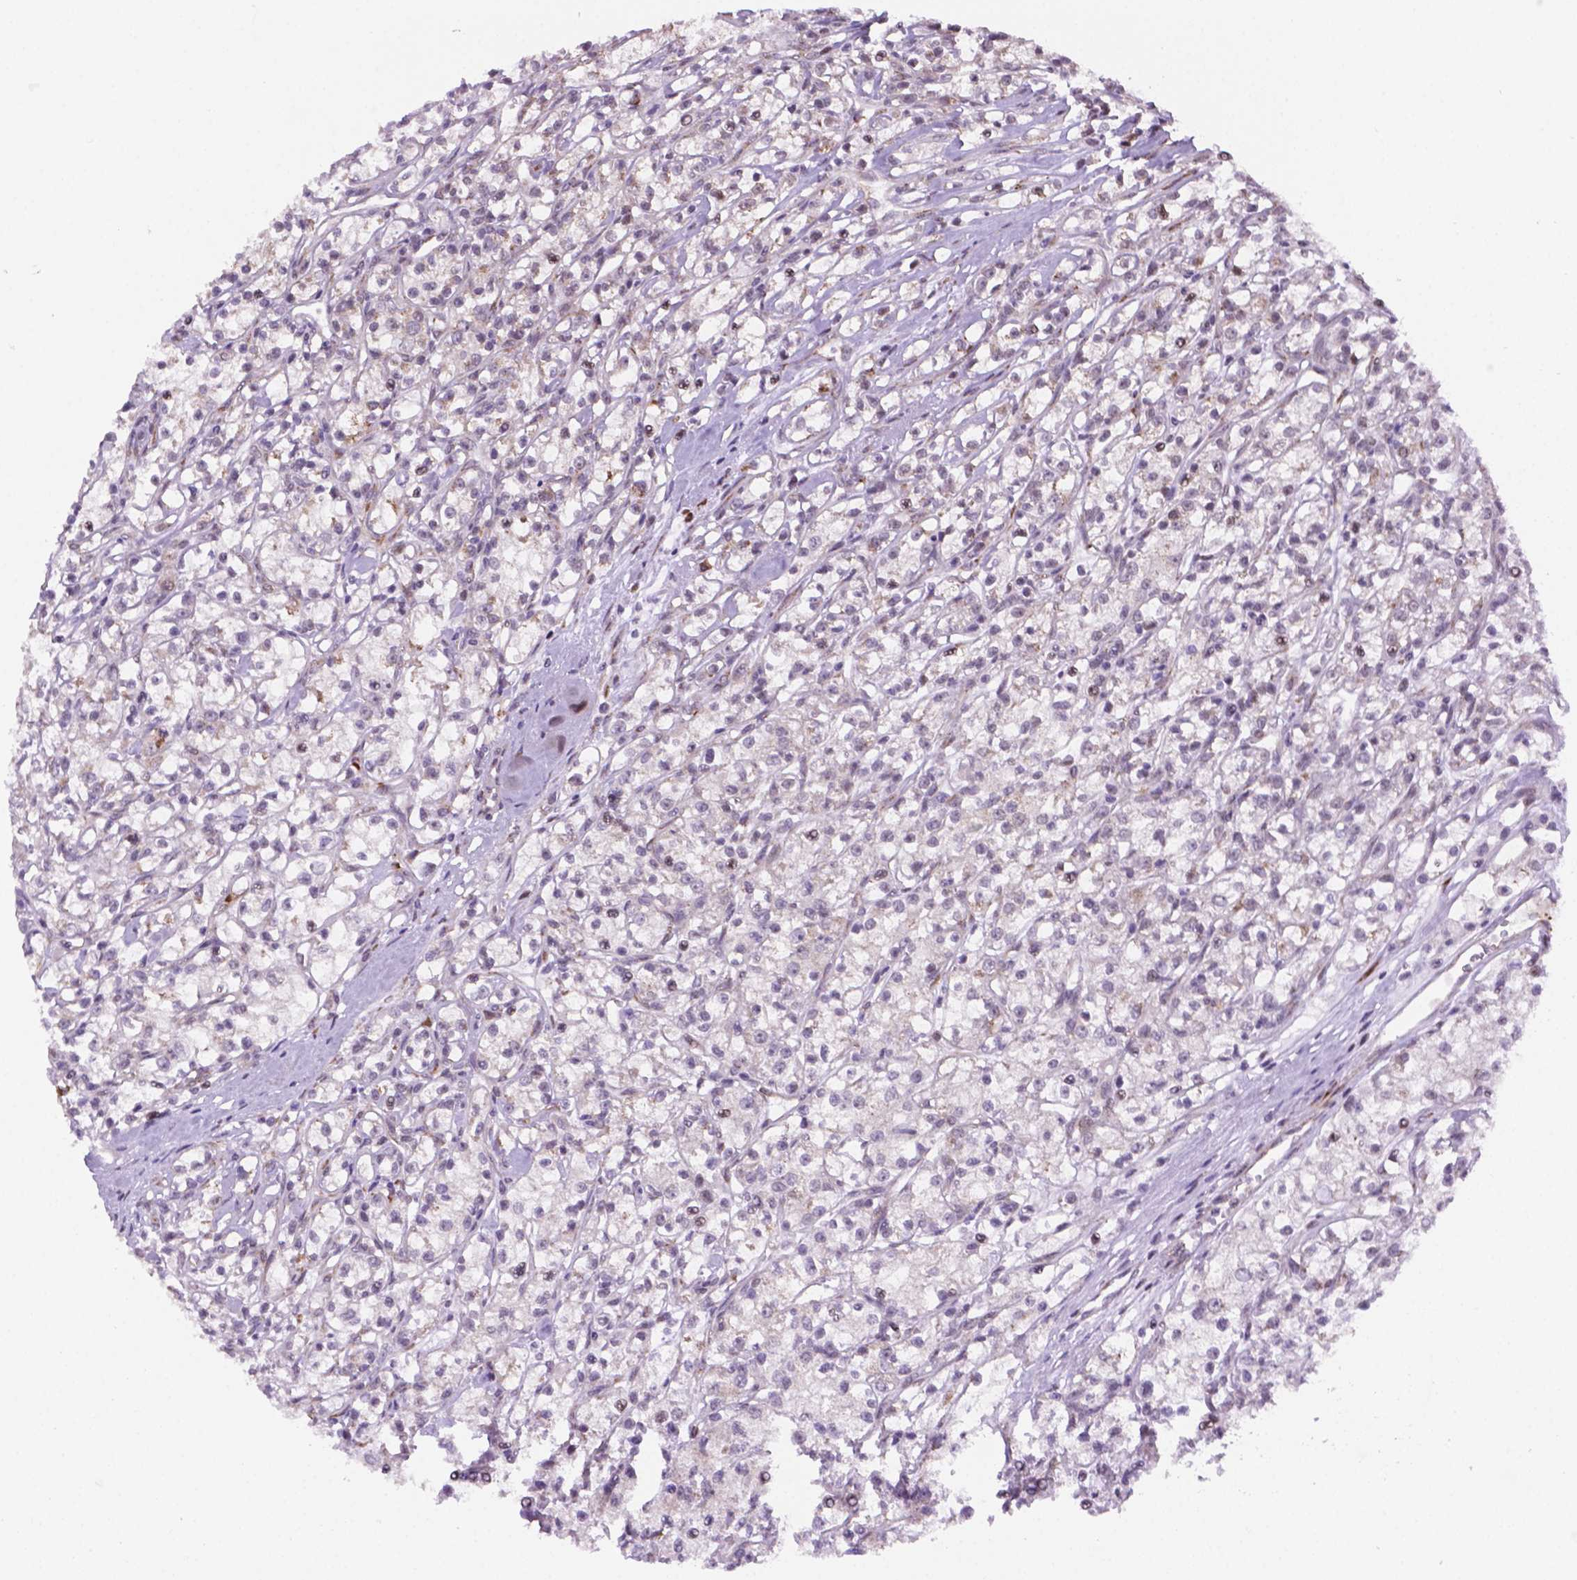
{"staining": {"intensity": "negative", "quantity": "none", "location": "none"}, "tissue": "renal cancer", "cell_type": "Tumor cells", "image_type": "cancer", "snomed": [{"axis": "morphology", "description": "Adenocarcinoma, NOS"}, {"axis": "topography", "description": "Kidney"}], "caption": "Immunohistochemistry histopathology image of human renal cancer stained for a protein (brown), which displays no positivity in tumor cells.", "gene": "FNIP1", "patient": {"sex": "female", "age": 59}}